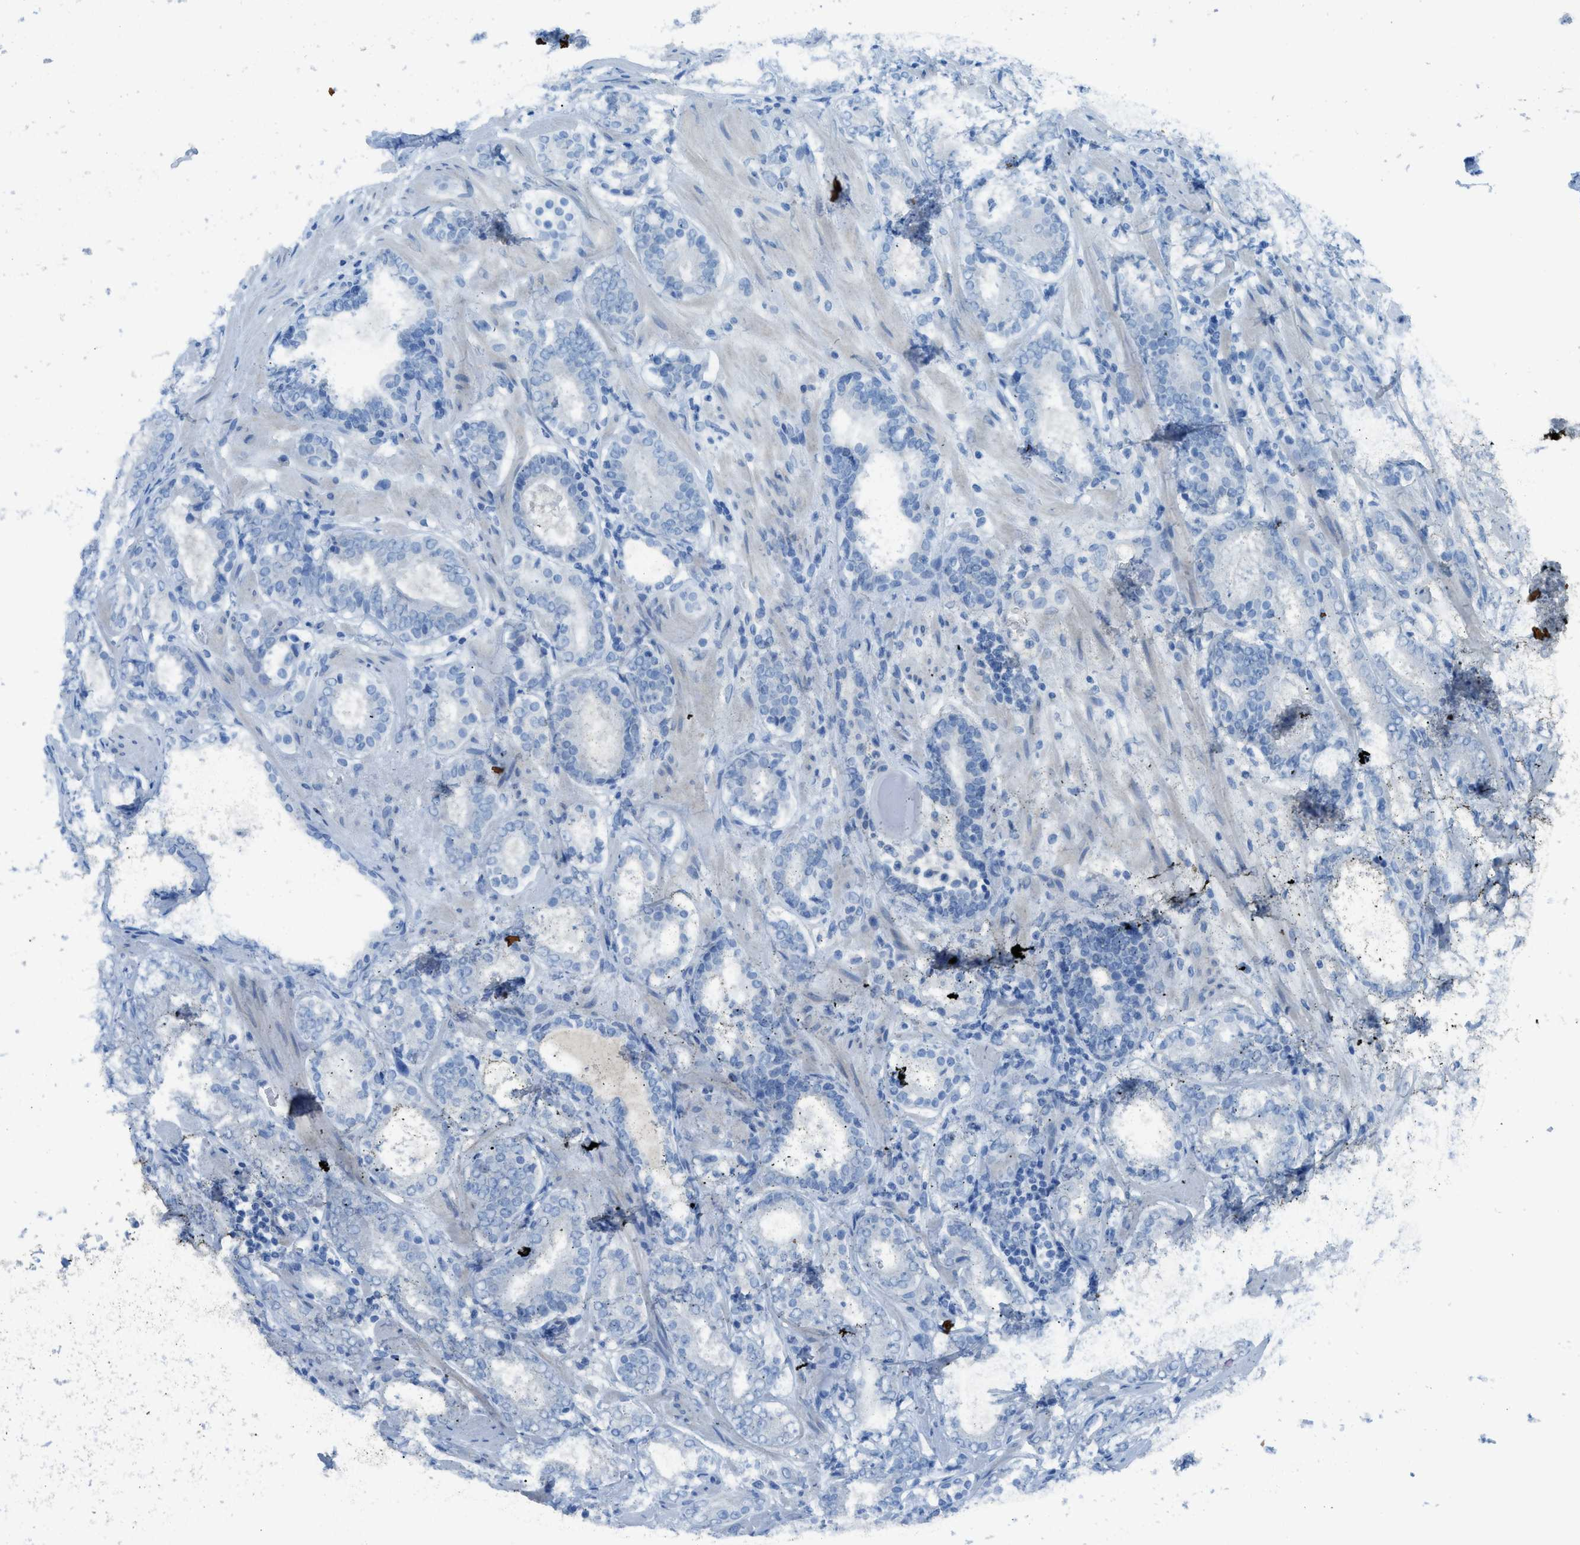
{"staining": {"intensity": "negative", "quantity": "none", "location": "none"}, "tissue": "prostate cancer", "cell_type": "Tumor cells", "image_type": "cancer", "snomed": [{"axis": "morphology", "description": "Adenocarcinoma, Low grade"}, {"axis": "topography", "description": "Prostate"}], "caption": "Tumor cells are negative for protein expression in human adenocarcinoma (low-grade) (prostate). (DAB (3,3'-diaminobenzidine) IHC, high magnification).", "gene": "ACAN", "patient": {"sex": "male", "age": 69}}